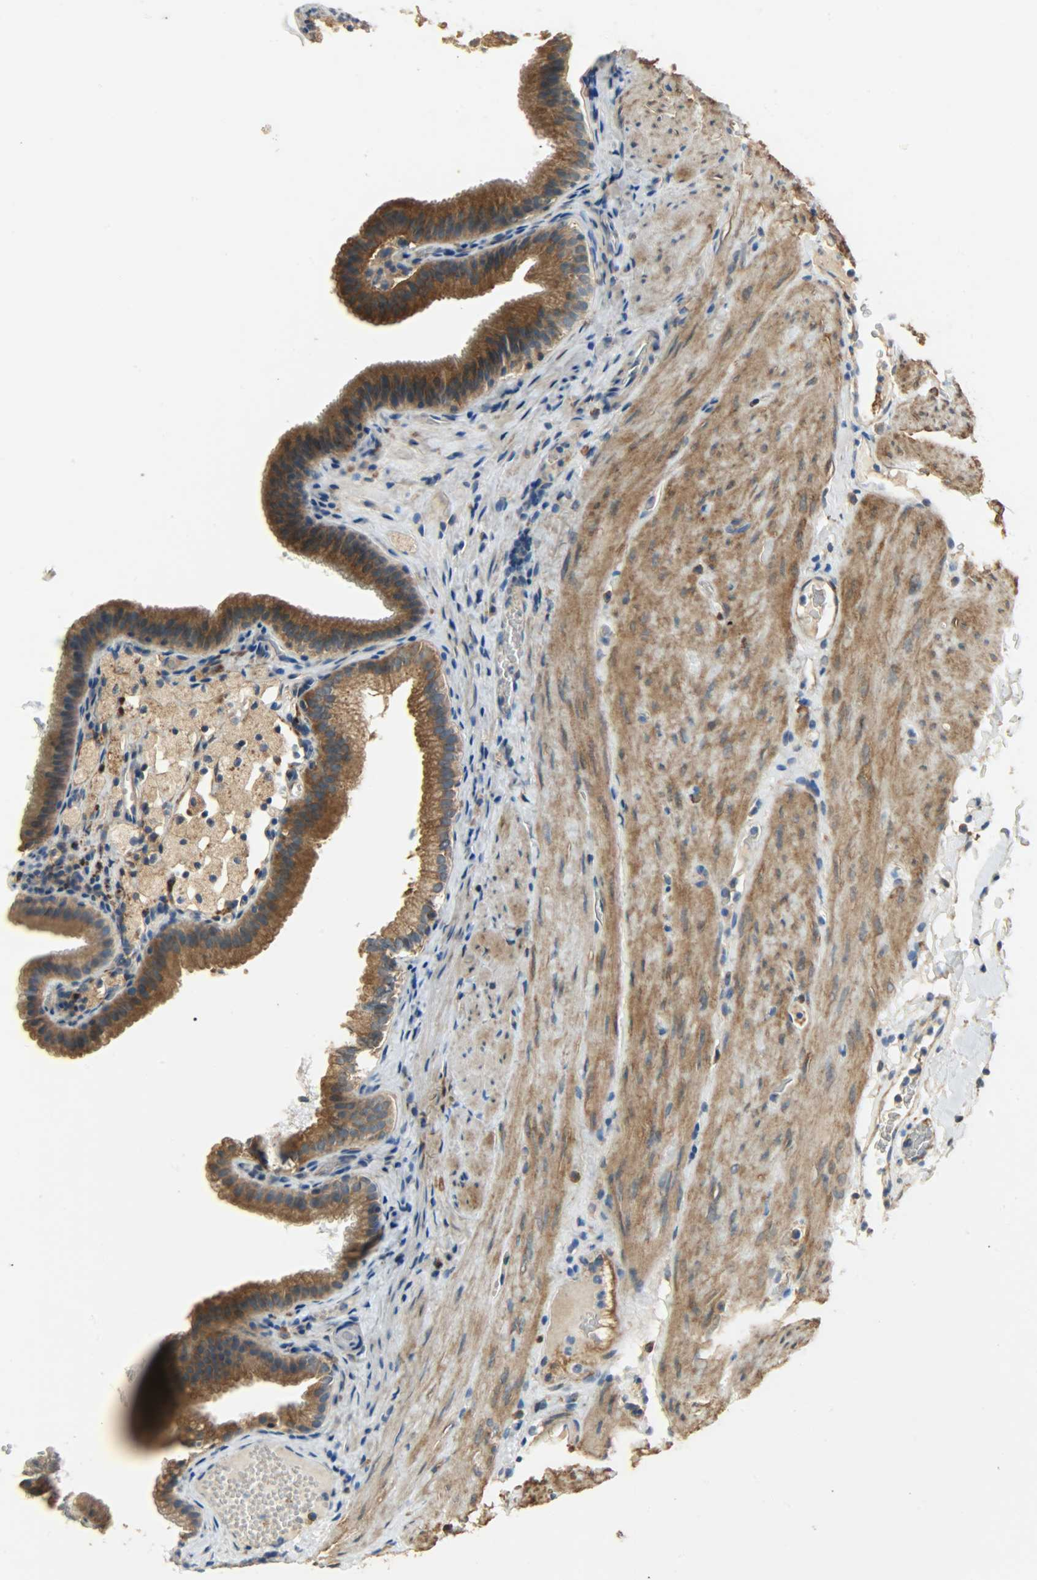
{"staining": {"intensity": "strong", "quantity": ">75%", "location": "cytoplasmic/membranous"}, "tissue": "gallbladder", "cell_type": "Glandular cells", "image_type": "normal", "snomed": [{"axis": "morphology", "description": "Normal tissue, NOS"}, {"axis": "topography", "description": "Gallbladder"}], "caption": "Human gallbladder stained with a brown dye displays strong cytoplasmic/membranous positive staining in about >75% of glandular cells.", "gene": "C1orf198", "patient": {"sex": "female", "age": 24}}